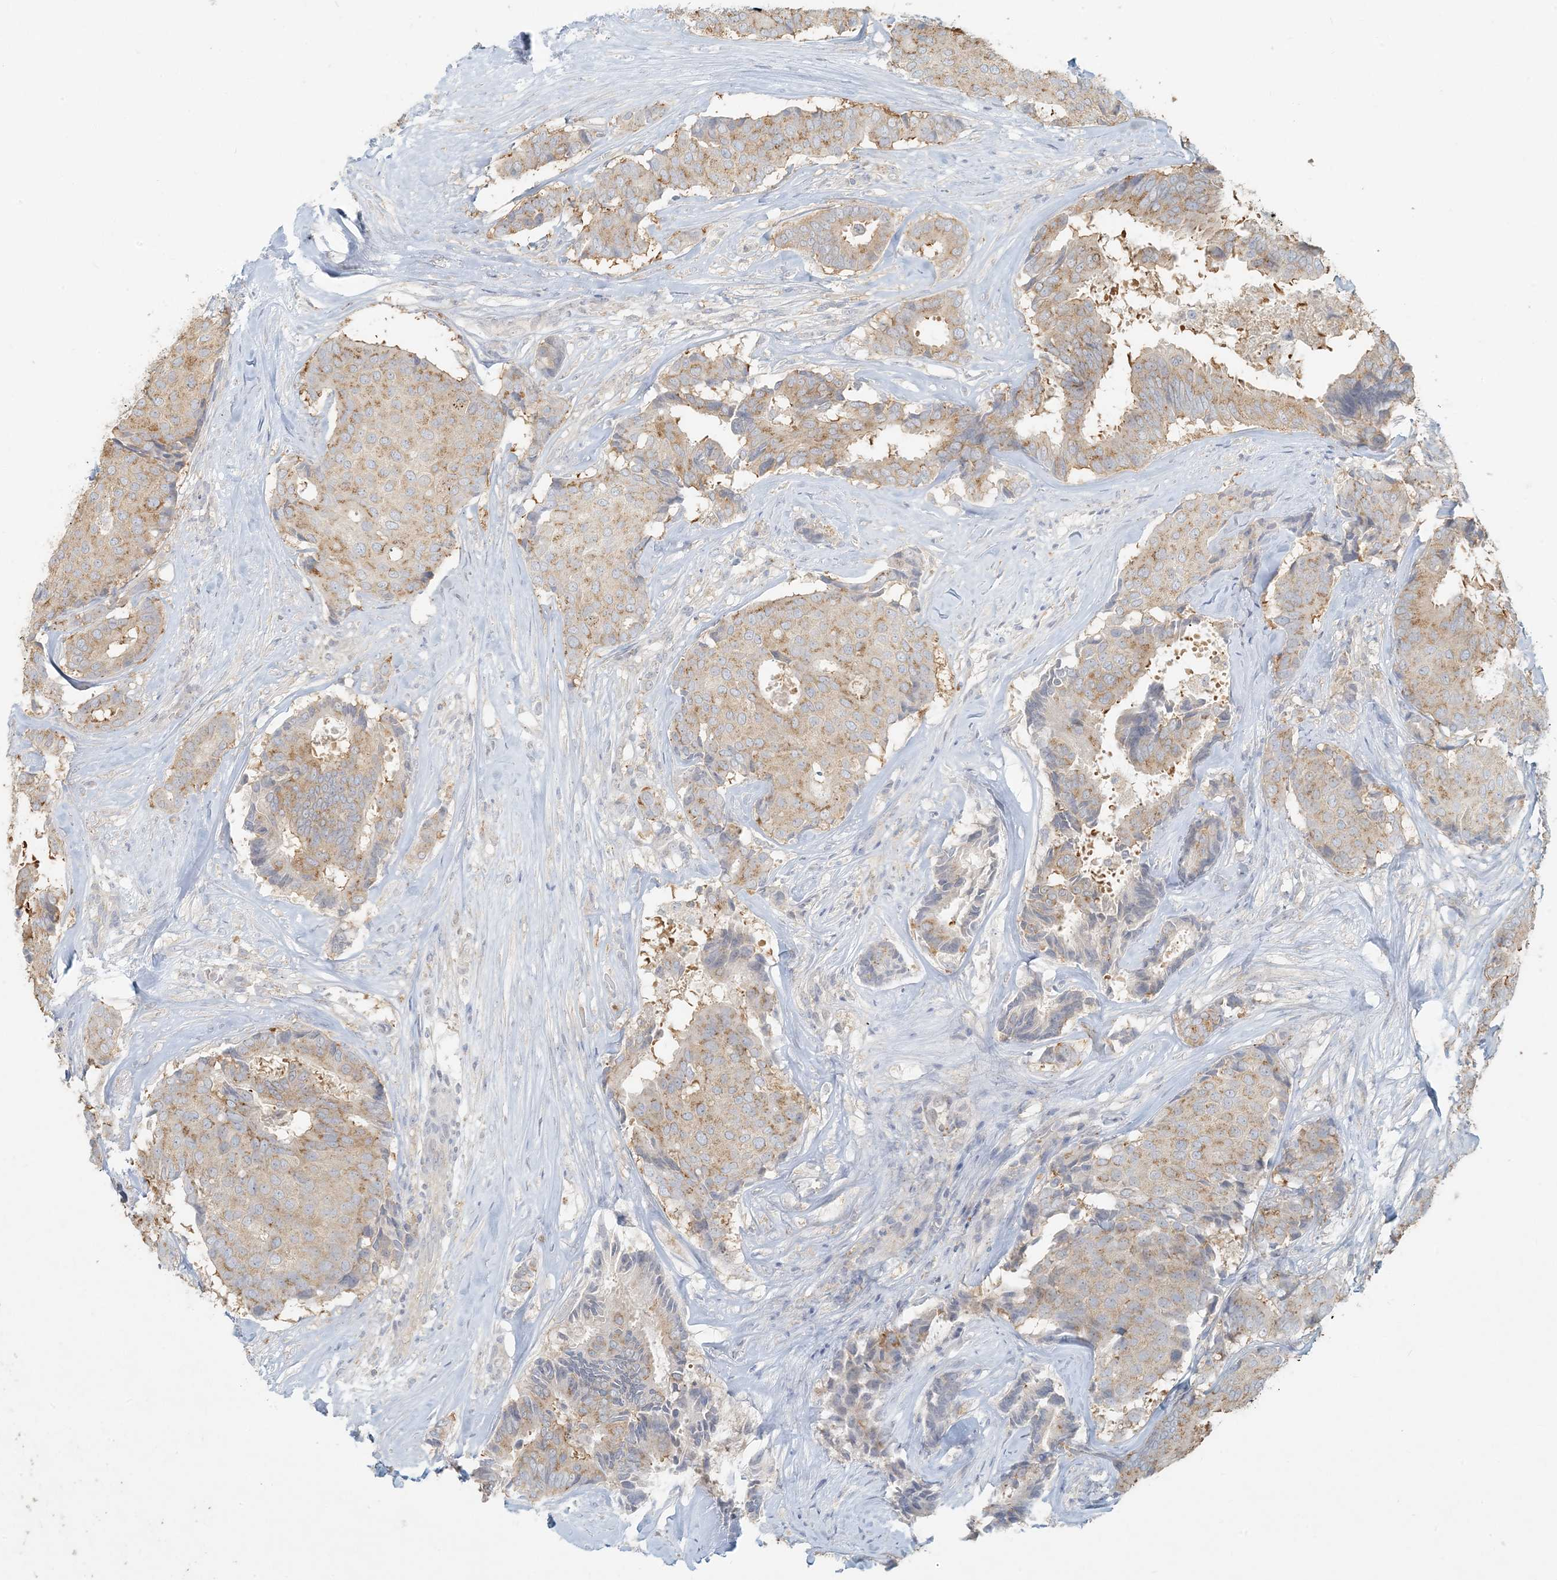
{"staining": {"intensity": "weak", "quantity": ">75%", "location": "cytoplasmic/membranous"}, "tissue": "breast cancer", "cell_type": "Tumor cells", "image_type": "cancer", "snomed": [{"axis": "morphology", "description": "Duct carcinoma"}, {"axis": "topography", "description": "Breast"}], "caption": "Brown immunohistochemical staining in intraductal carcinoma (breast) shows weak cytoplasmic/membranous expression in approximately >75% of tumor cells. (Brightfield microscopy of DAB IHC at high magnification).", "gene": "HACL1", "patient": {"sex": "female", "age": 75}}